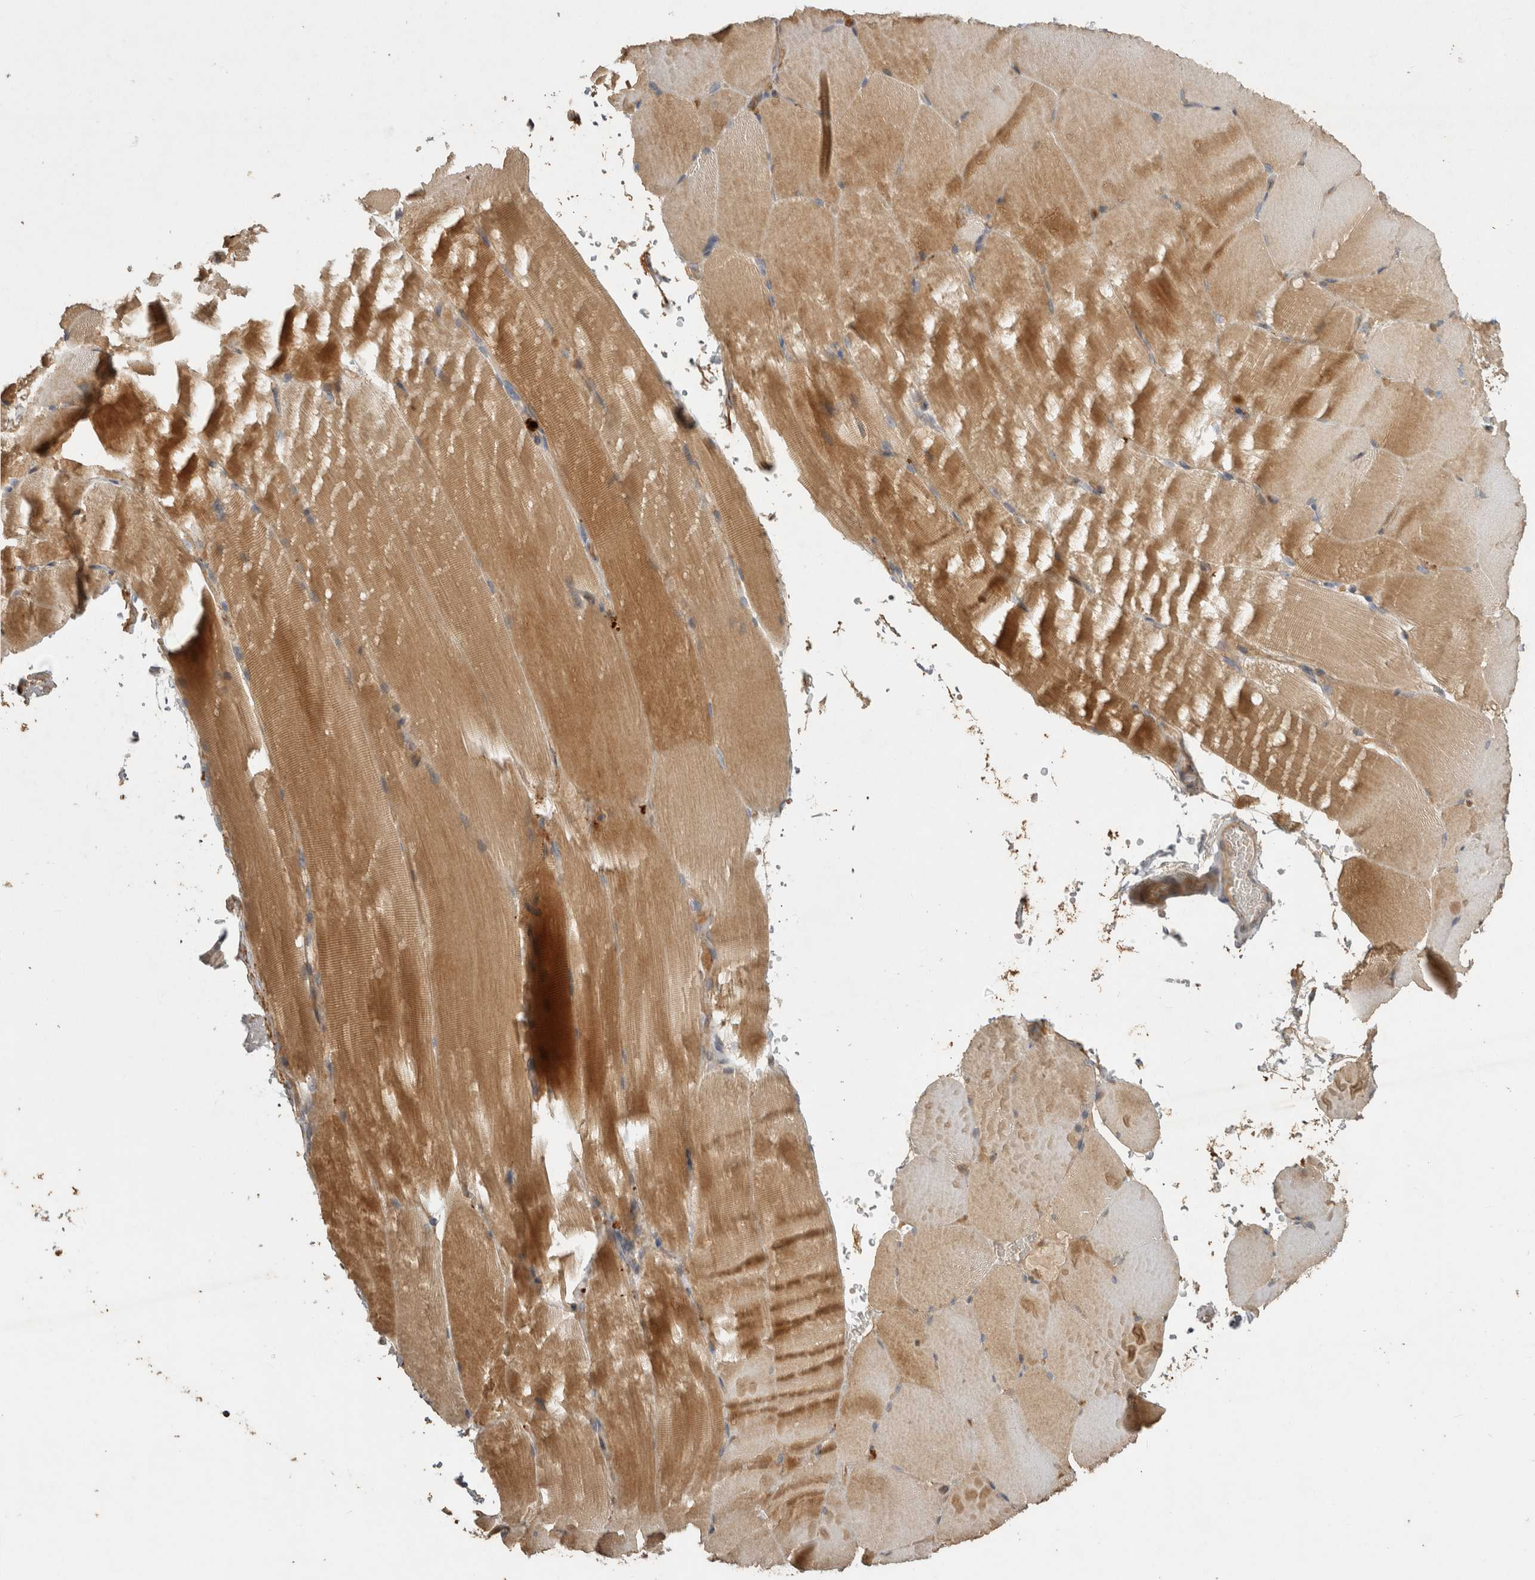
{"staining": {"intensity": "moderate", "quantity": ">75%", "location": "cytoplasmic/membranous"}, "tissue": "skeletal muscle", "cell_type": "Myocytes", "image_type": "normal", "snomed": [{"axis": "morphology", "description": "Normal tissue, NOS"}, {"axis": "topography", "description": "Skeletal muscle"}, {"axis": "topography", "description": "Parathyroid gland"}], "caption": "IHC photomicrograph of benign human skeletal muscle stained for a protein (brown), which reveals medium levels of moderate cytoplasmic/membranous positivity in approximately >75% of myocytes.", "gene": "PPP1R42", "patient": {"sex": "female", "age": 37}}